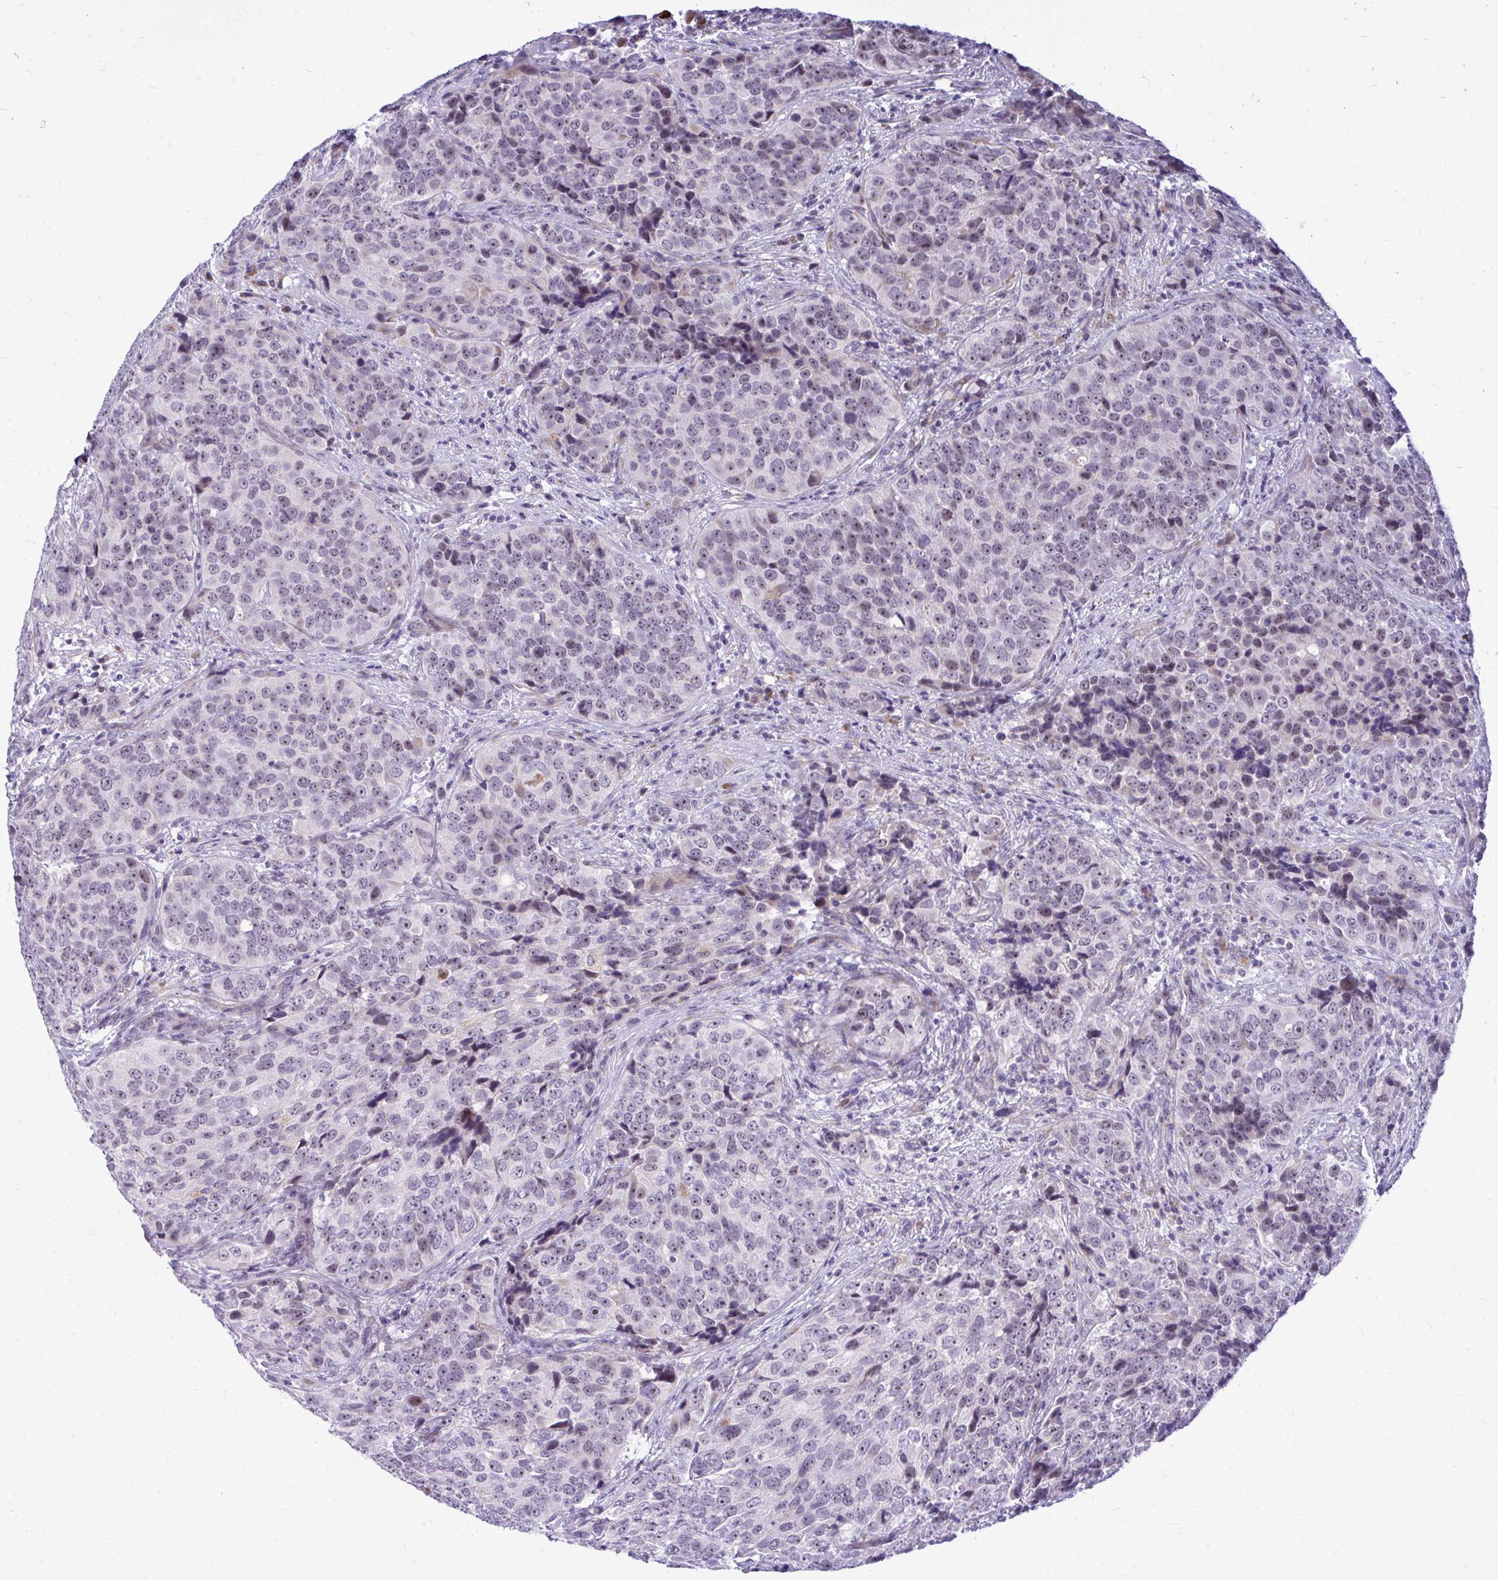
{"staining": {"intensity": "weak", "quantity": "<25%", "location": "nuclear"}, "tissue": "urothelial cancer", "cell_type": "Tumor cells", "image_type": "cancer", "snomed": [{"axis": "morphology", "description": "Urothelial carcinoma, NOS"}, {"axis": "topography", "description": "Urinary bladder"}], "caption": "A histopathology image of urothelial cancer stained for a protein reveals no brown staining in tumor cells.", "gene": "ZSCAN25", "patient": {"sex": "male", "age": 52}}